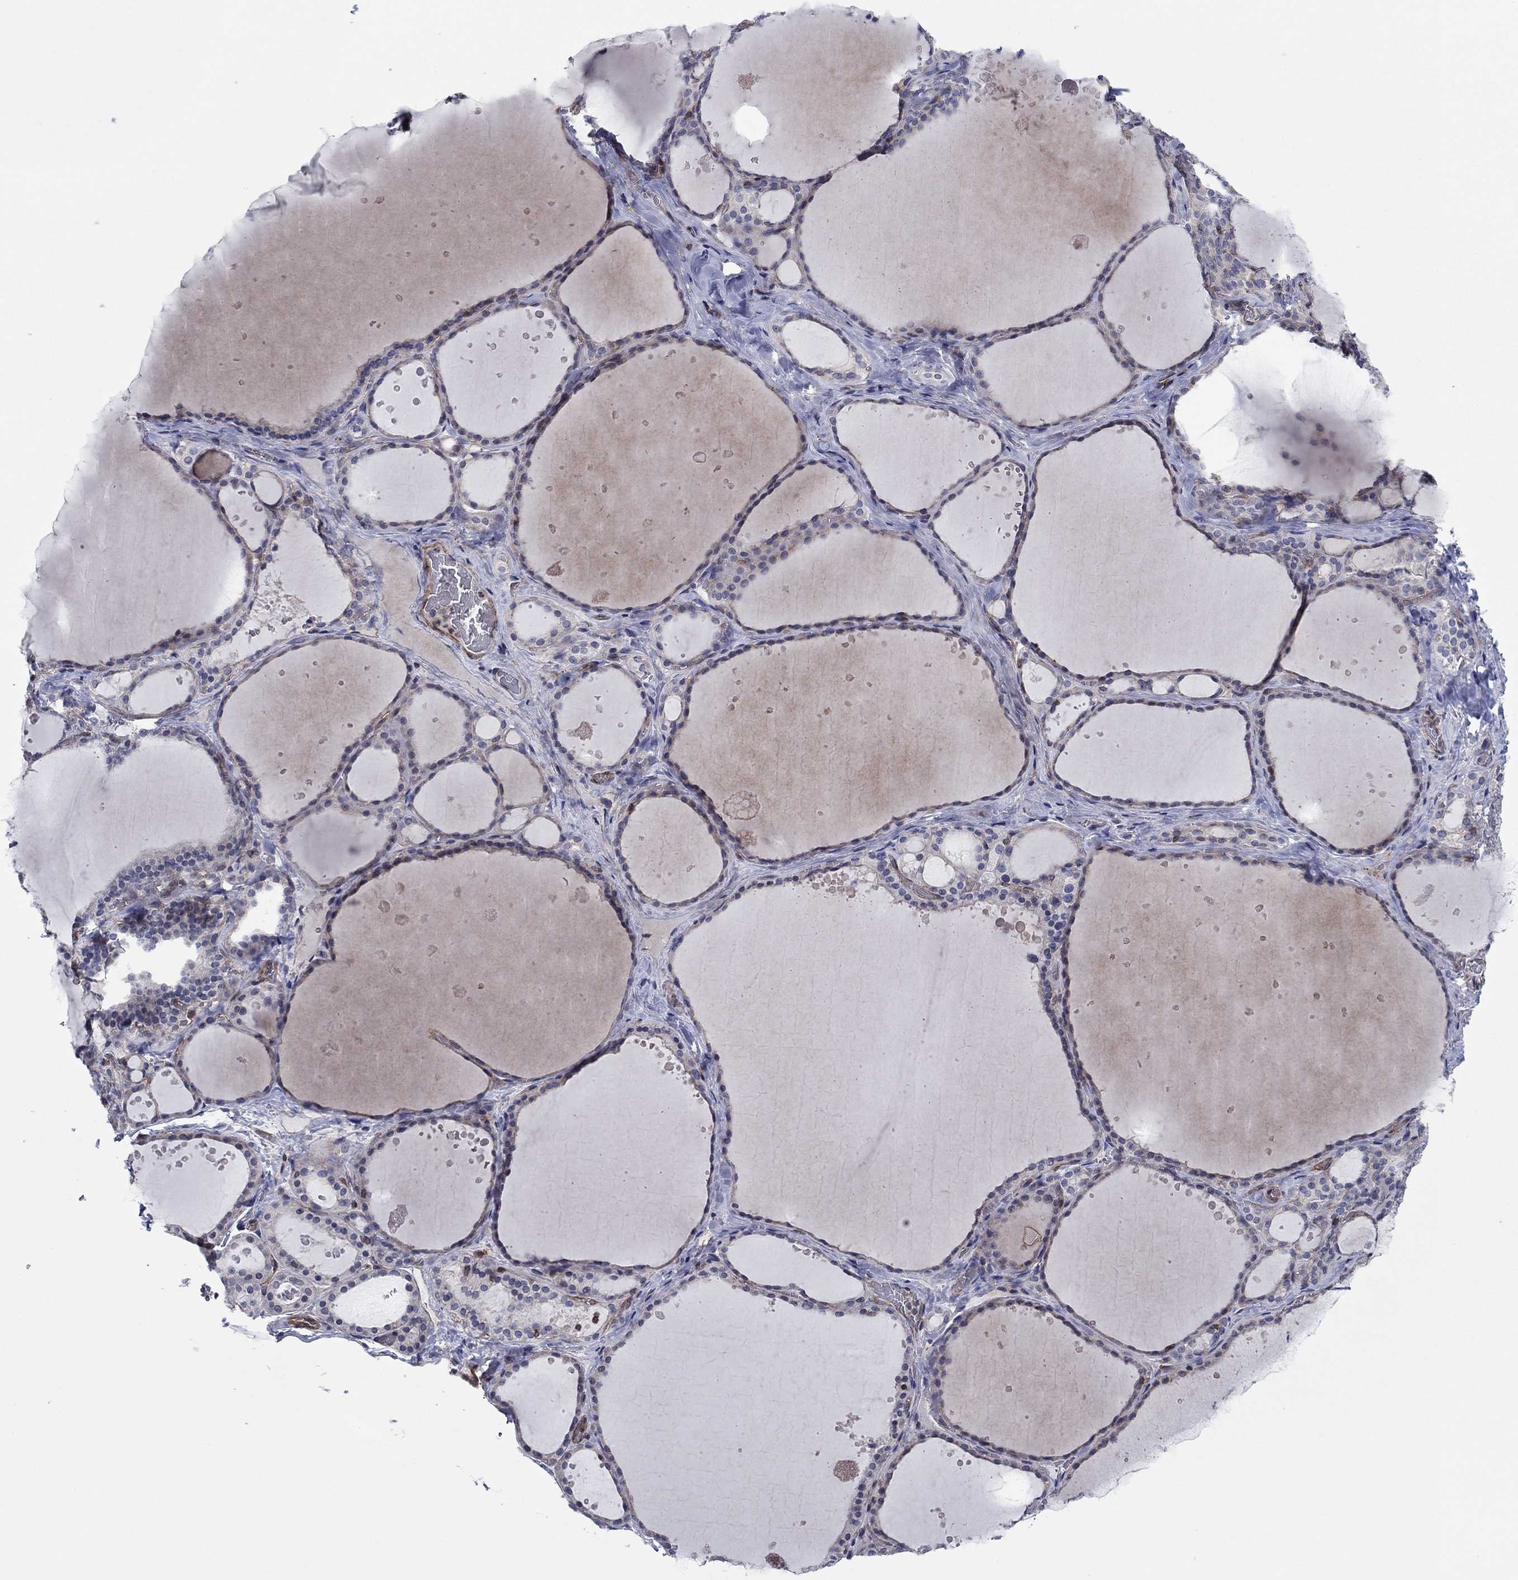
{"staining": {"intensity": "negative", "quantity": "none", "location": "none"}, "tissue": "thyroid gland", "cell_type": "Glandular cells", "image_type": "normal", "snomed": [{"axis": "morphology", "description": "Normal tissue, NOS"}, {"axis": "topography", "description": "Thyroid gland"}], "caption": "The micrograph exhibits no staining of glandular cells in normal thyroid gland. Brightfield microscopy of immunohistochemistry stained with DAB (brown) and hematoxylin (blue), captured at high magnification.", "gene": "PSD4", "patient": {"sex": "male", "age": 63}}